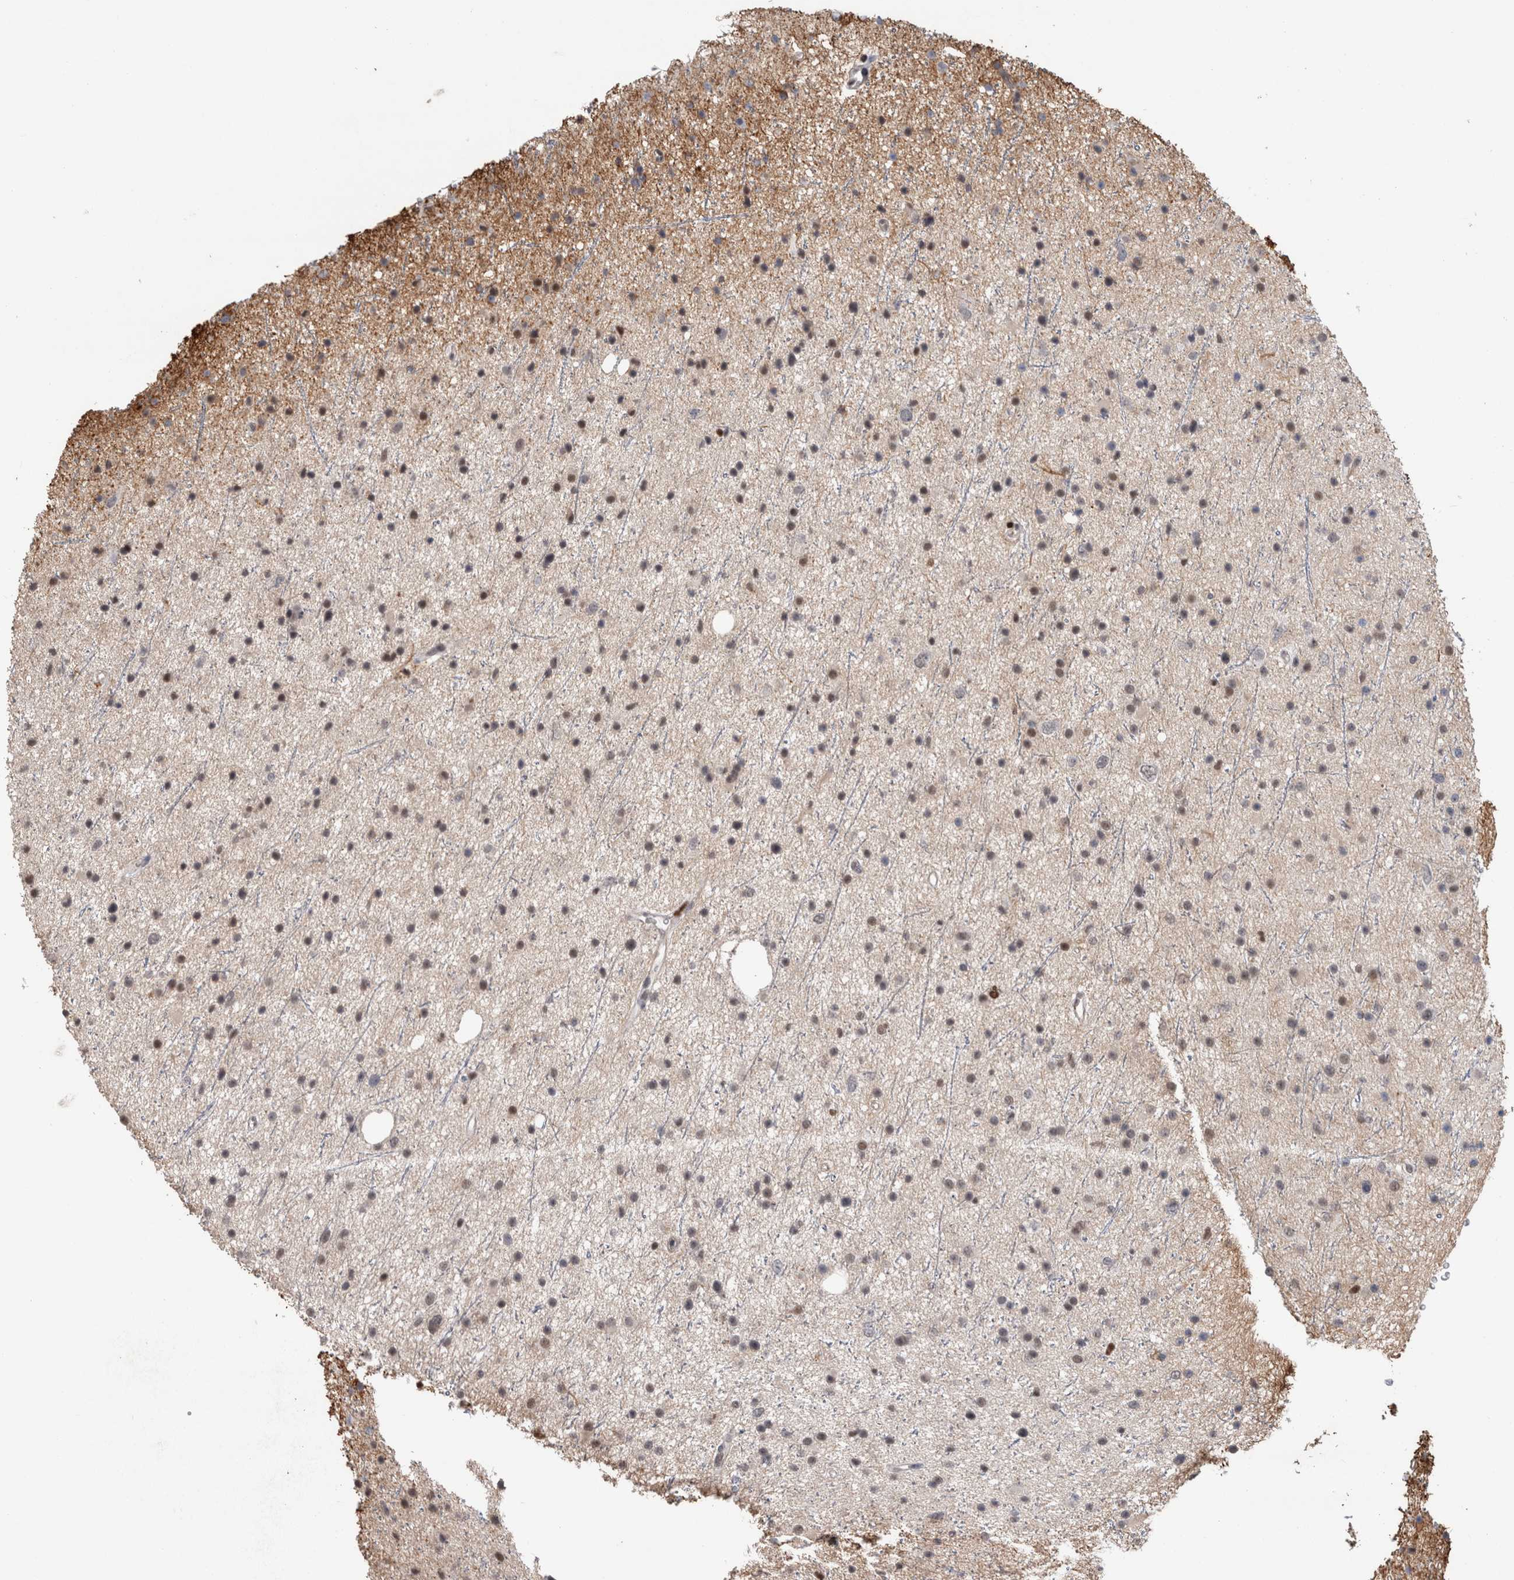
{"staining": {"intensity": "weak", "quantity": "25%-75%", "location": "nuclear"}, "tissue": "glioma", "cell_type": "Tumor cells", "image_type": "cancer", "snomed": [{"axis": "morphology", "description": "Glioma, malignant, Low grade"}, {"axis": "topography", "description": "Cerebral cortex"}], "caption": "The immunohistochemical stain labels weak nuclear expression in tumor cells of glioma tissue.", "gene": "POLD2", "patient": {"sex": "female", "age": 39}}